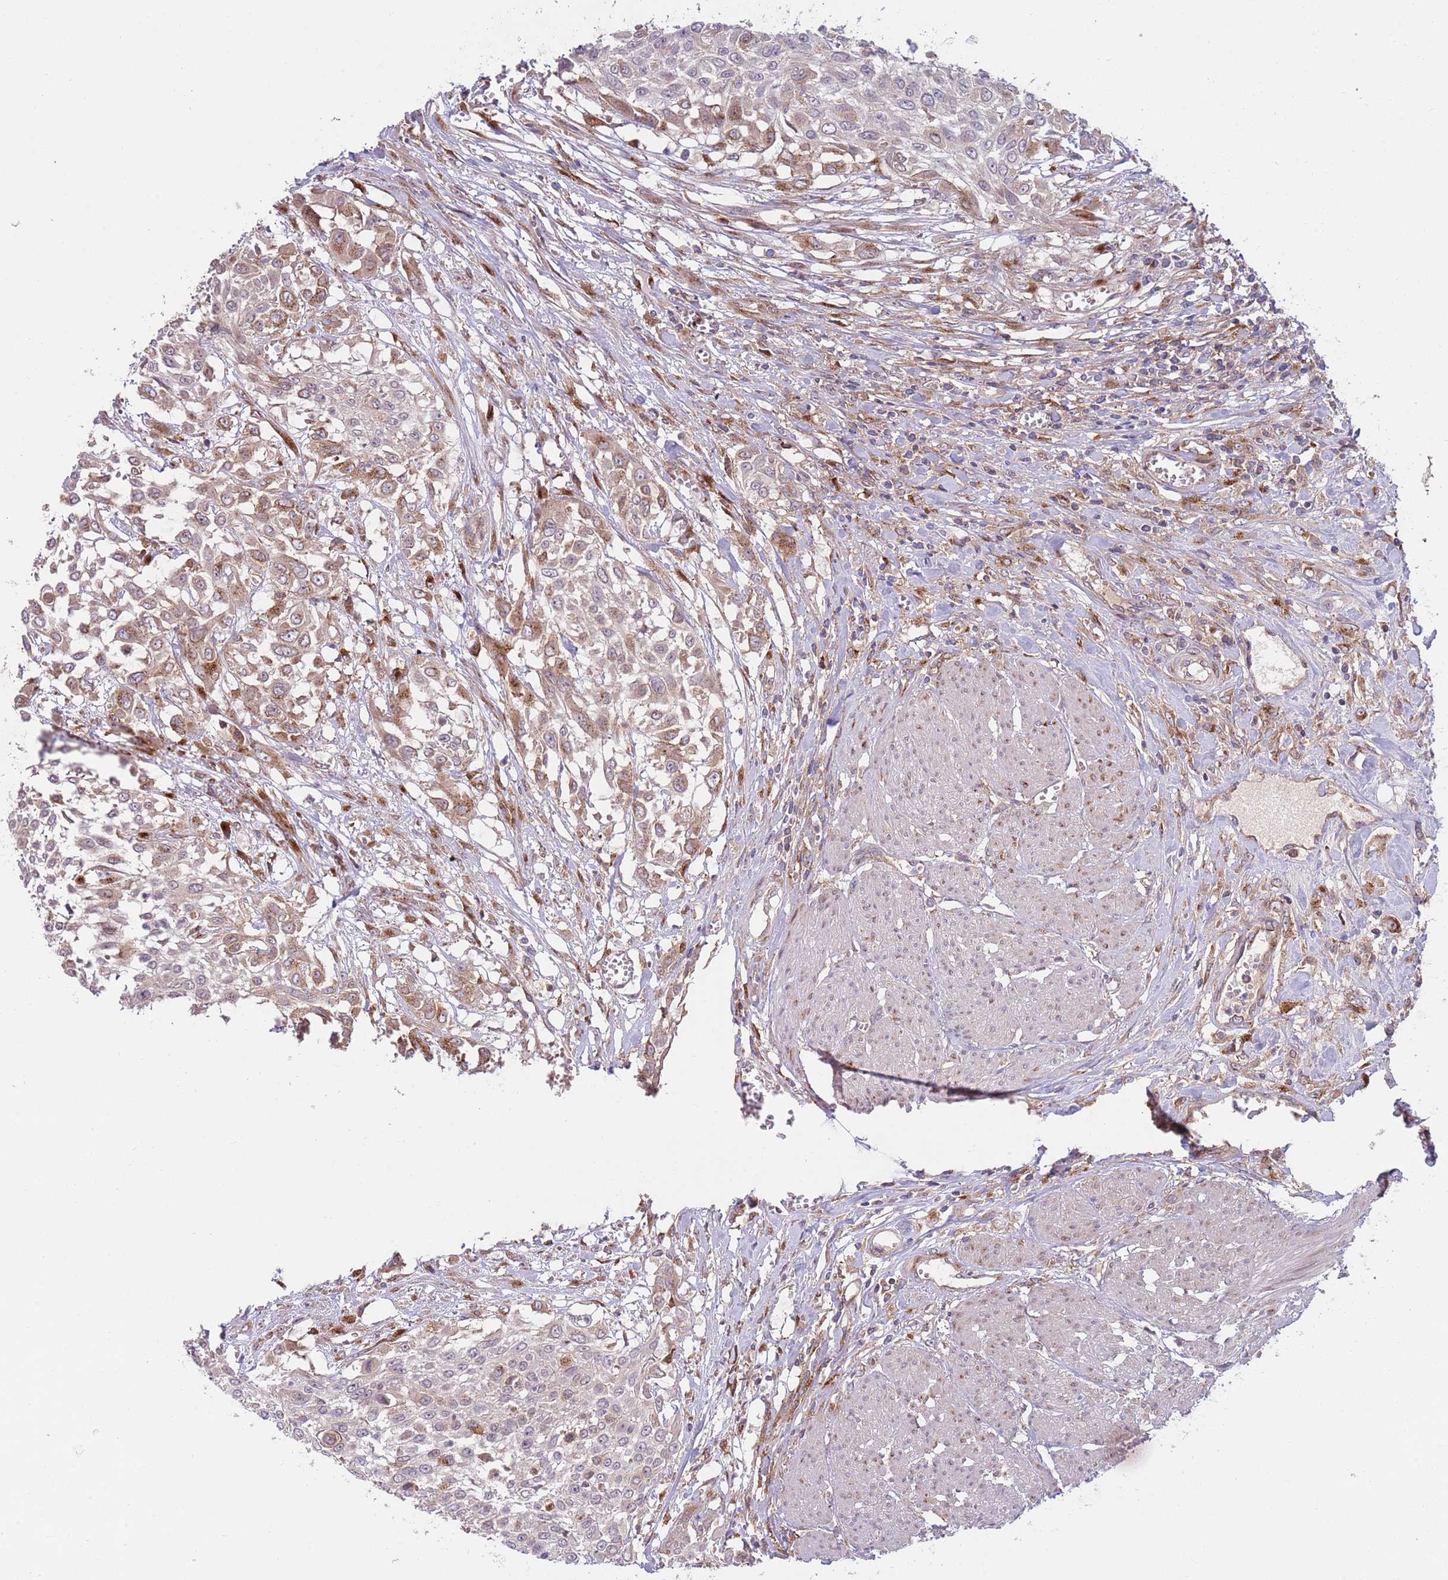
{"staining": {"intensity": "weak", "quantity": ">75%", "location": "cytoplasmic/membranous"}, "tissue": "urothelial cancer", "cell_type": "Tumor cells", "image_type": "cancer", "snomed": [{"axis": "morphology", "description": "Urothelial carcinoma, High grade"}, {"axis": "topography", "description": "Urinary bladder"}], "caption": "Protein analysis of high-grade urothelial carcinoma tissue reveals weak cytoplasmic/membranous staining in approximately >75% of tumor cells.", "gene": "BTBD7", "patient": {"sex": "male", "age": 57}}